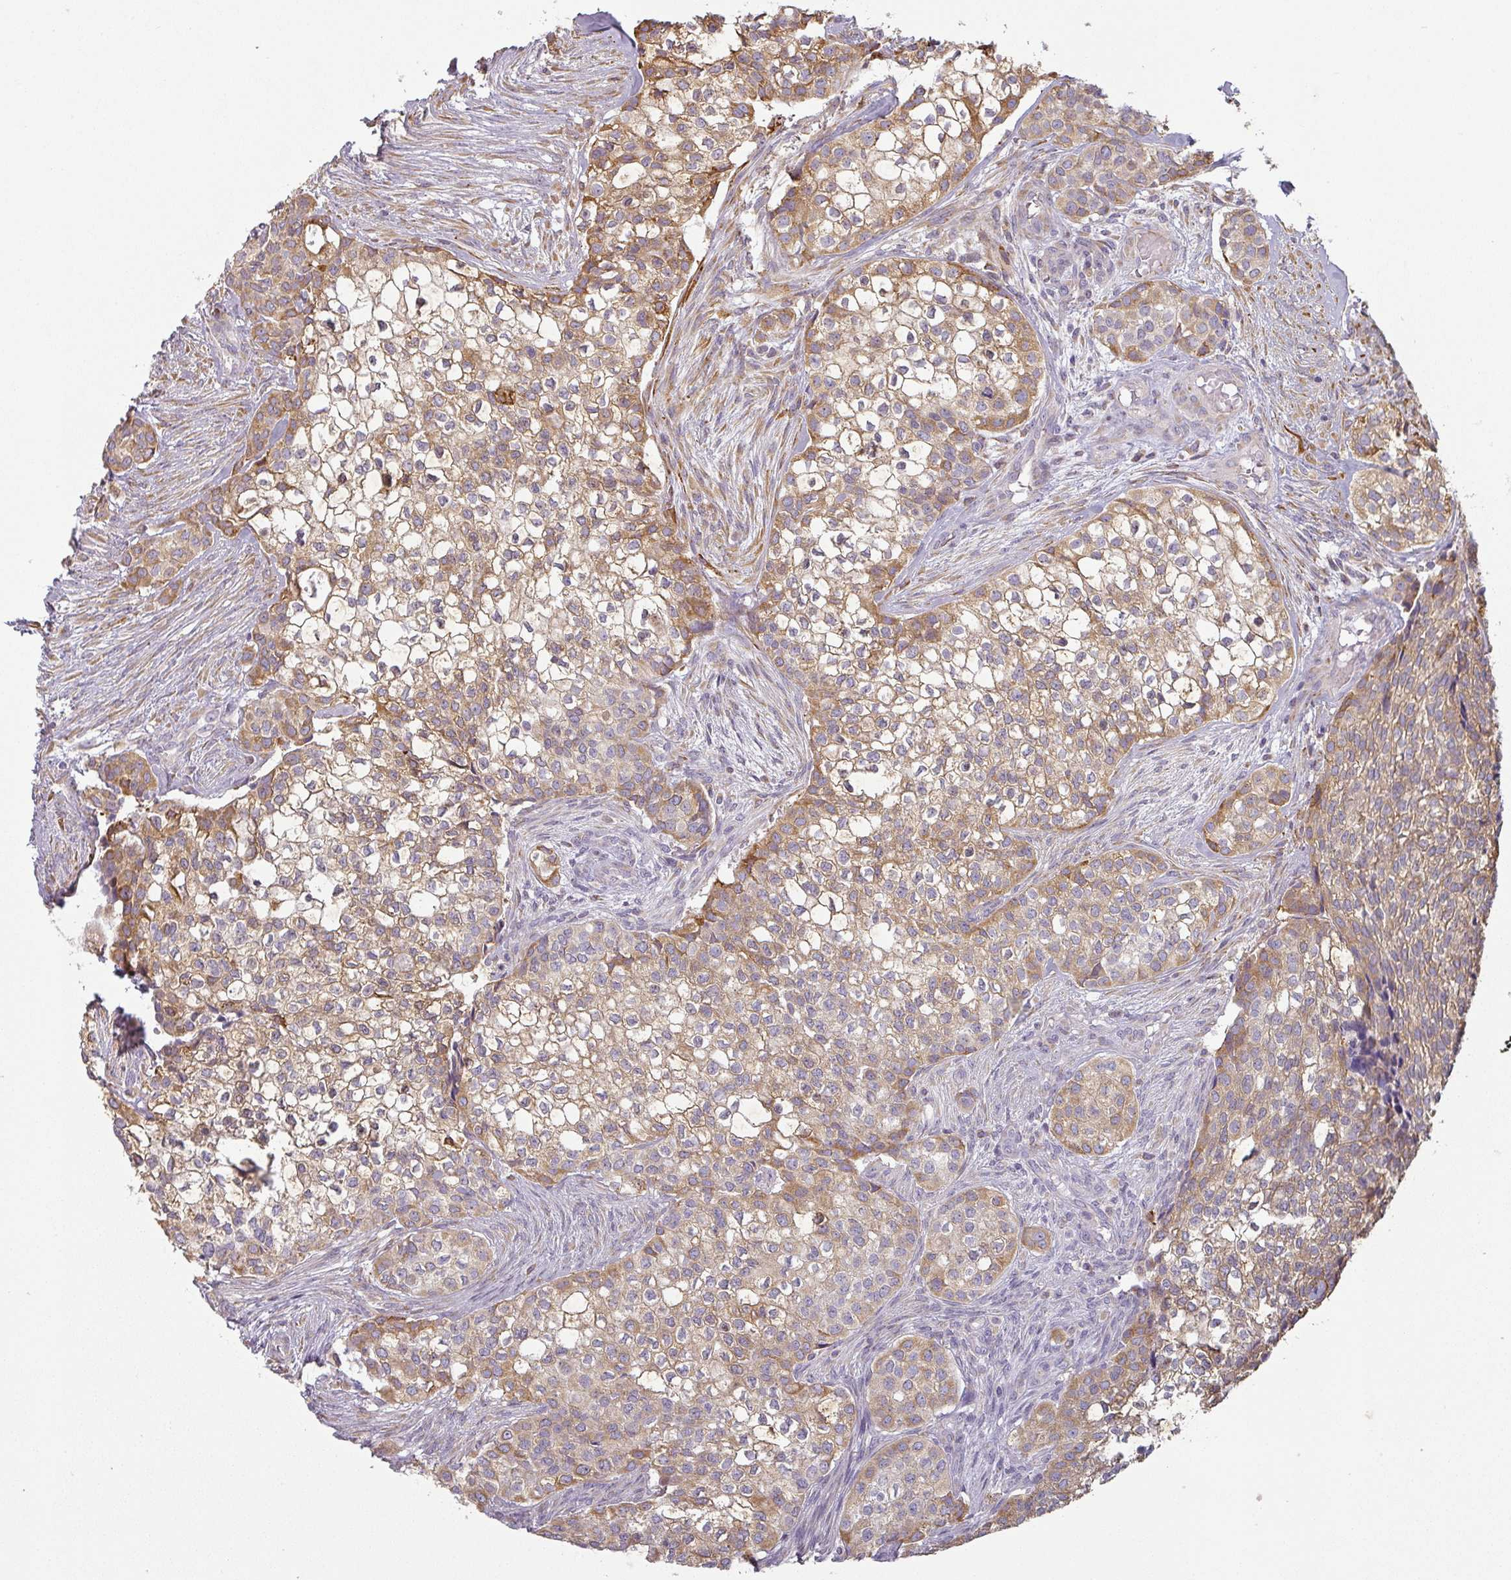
{"staining": {"intensity": "moderate", "quantity": "25%-75%", "location": "cytoplasmic/membranous"}, "tissue": "head and neck cancer", "cell_type": "Tumor cells", "image_type": "cancer", "snomed": [{"axis": "morphology", "description": "Adenocarcinoma, NOS"}, {"axis": "topography", "description": "Head-Neck"}], "caption": "IHC of head and neck cancer (adenocarcinoma) exhibits medium levels of moderate cytoplasmic/membranous expression in about 25%-75% of tumor cells.", "gene": "CCDC144A", "patient": {"sex": "male", "age": 81}}